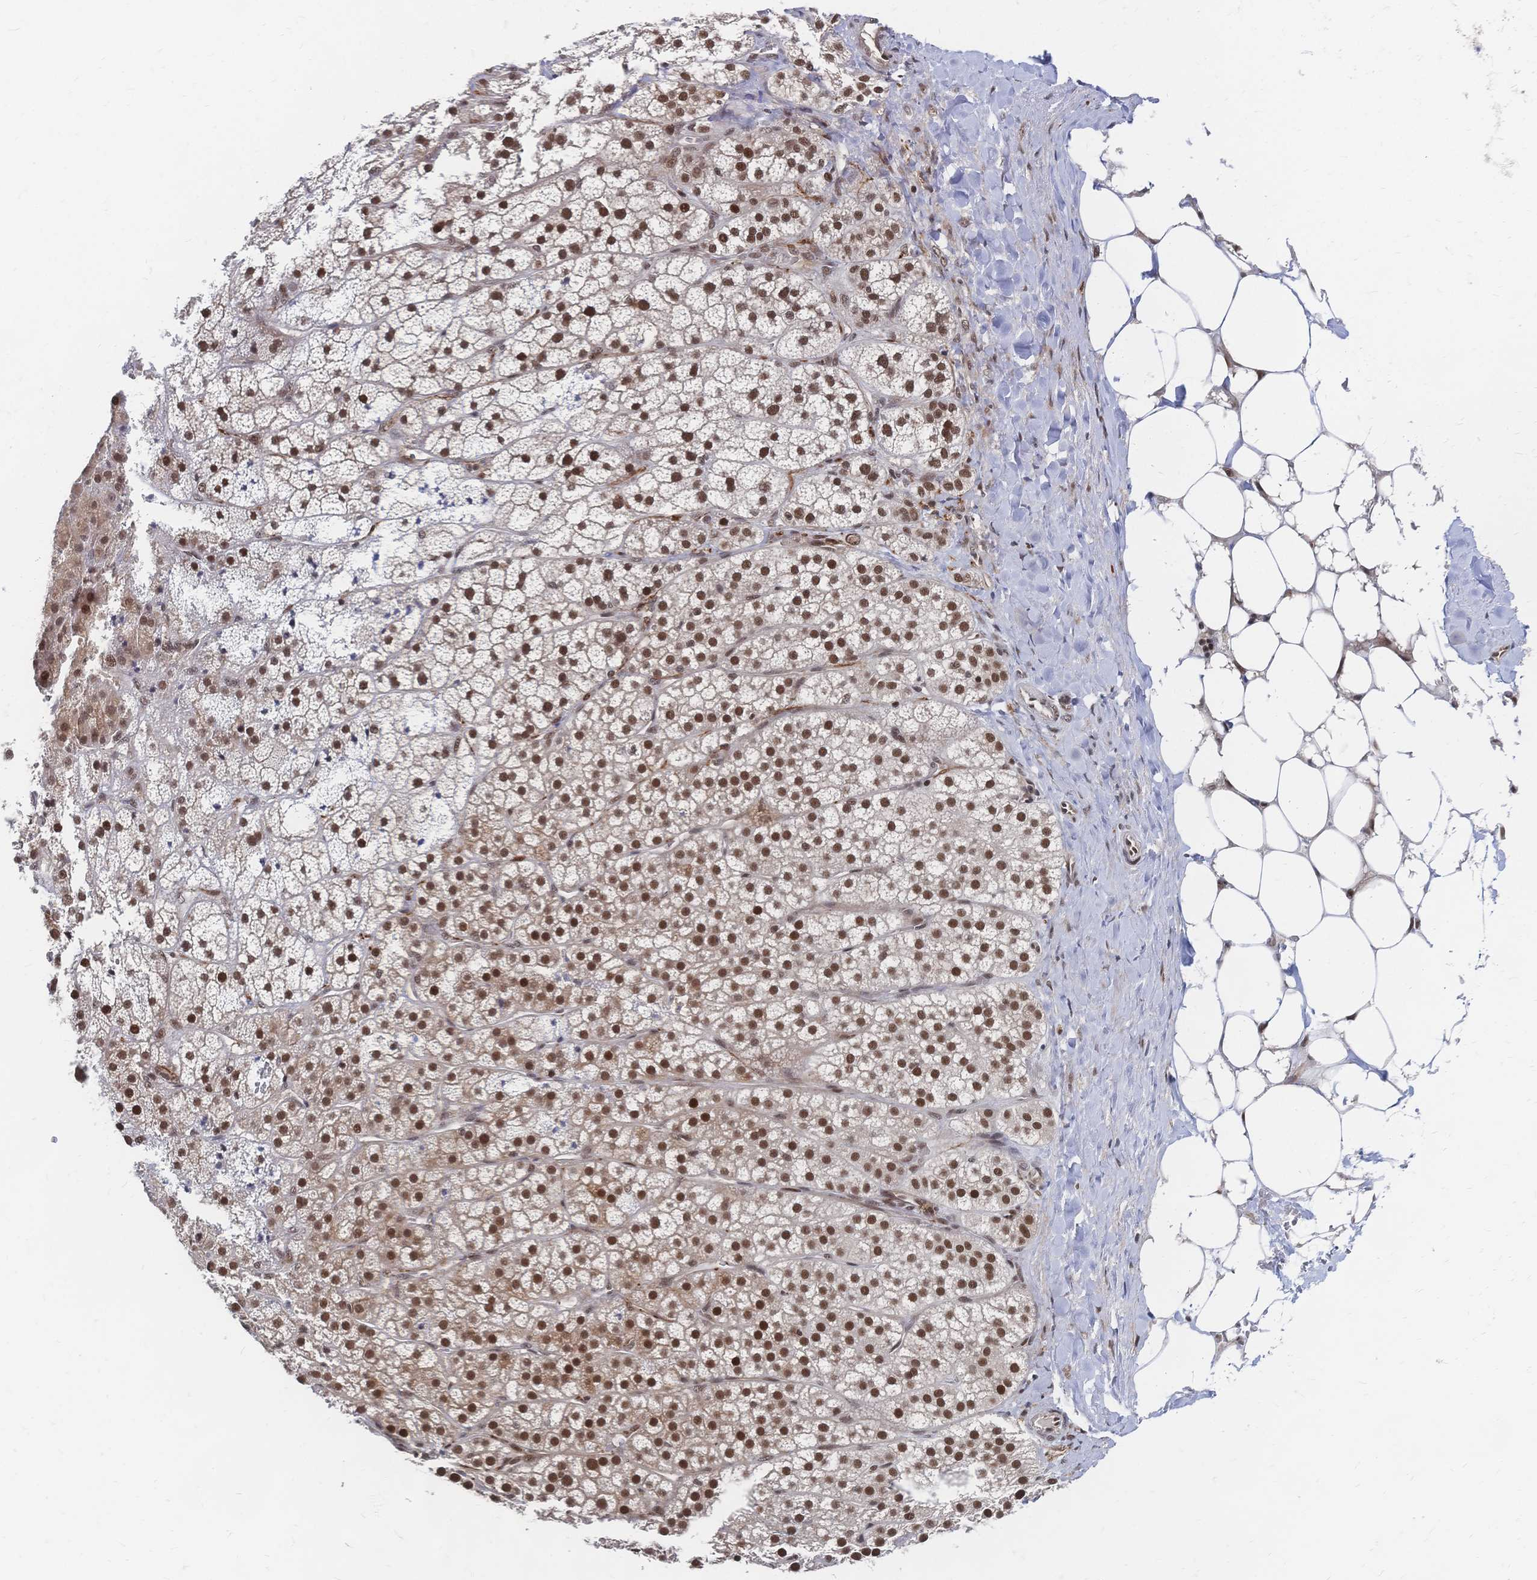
{"staining": {"intensity": "strong", "quantity": ">75%", "location": "nuclear"}, "tissue": "adrenal gland", "cell_type": "Glandular cells", "image_type": "normal", "snomed": [{"axis": "morphology", "description": "Normal tissue, NOS"}, {"axis": "topography", "description": "Adrenal gland"}], "caption": "Immunohistochemistry (IHC) (DAB (3,3'-diaminobenzidine)) staining of benign adrenal gland demonstrates strong nuclear protein staining in approximately >75% of glandular cells.", "gene": "NELFA", "patient": {"sex": "male", "age": 53}}